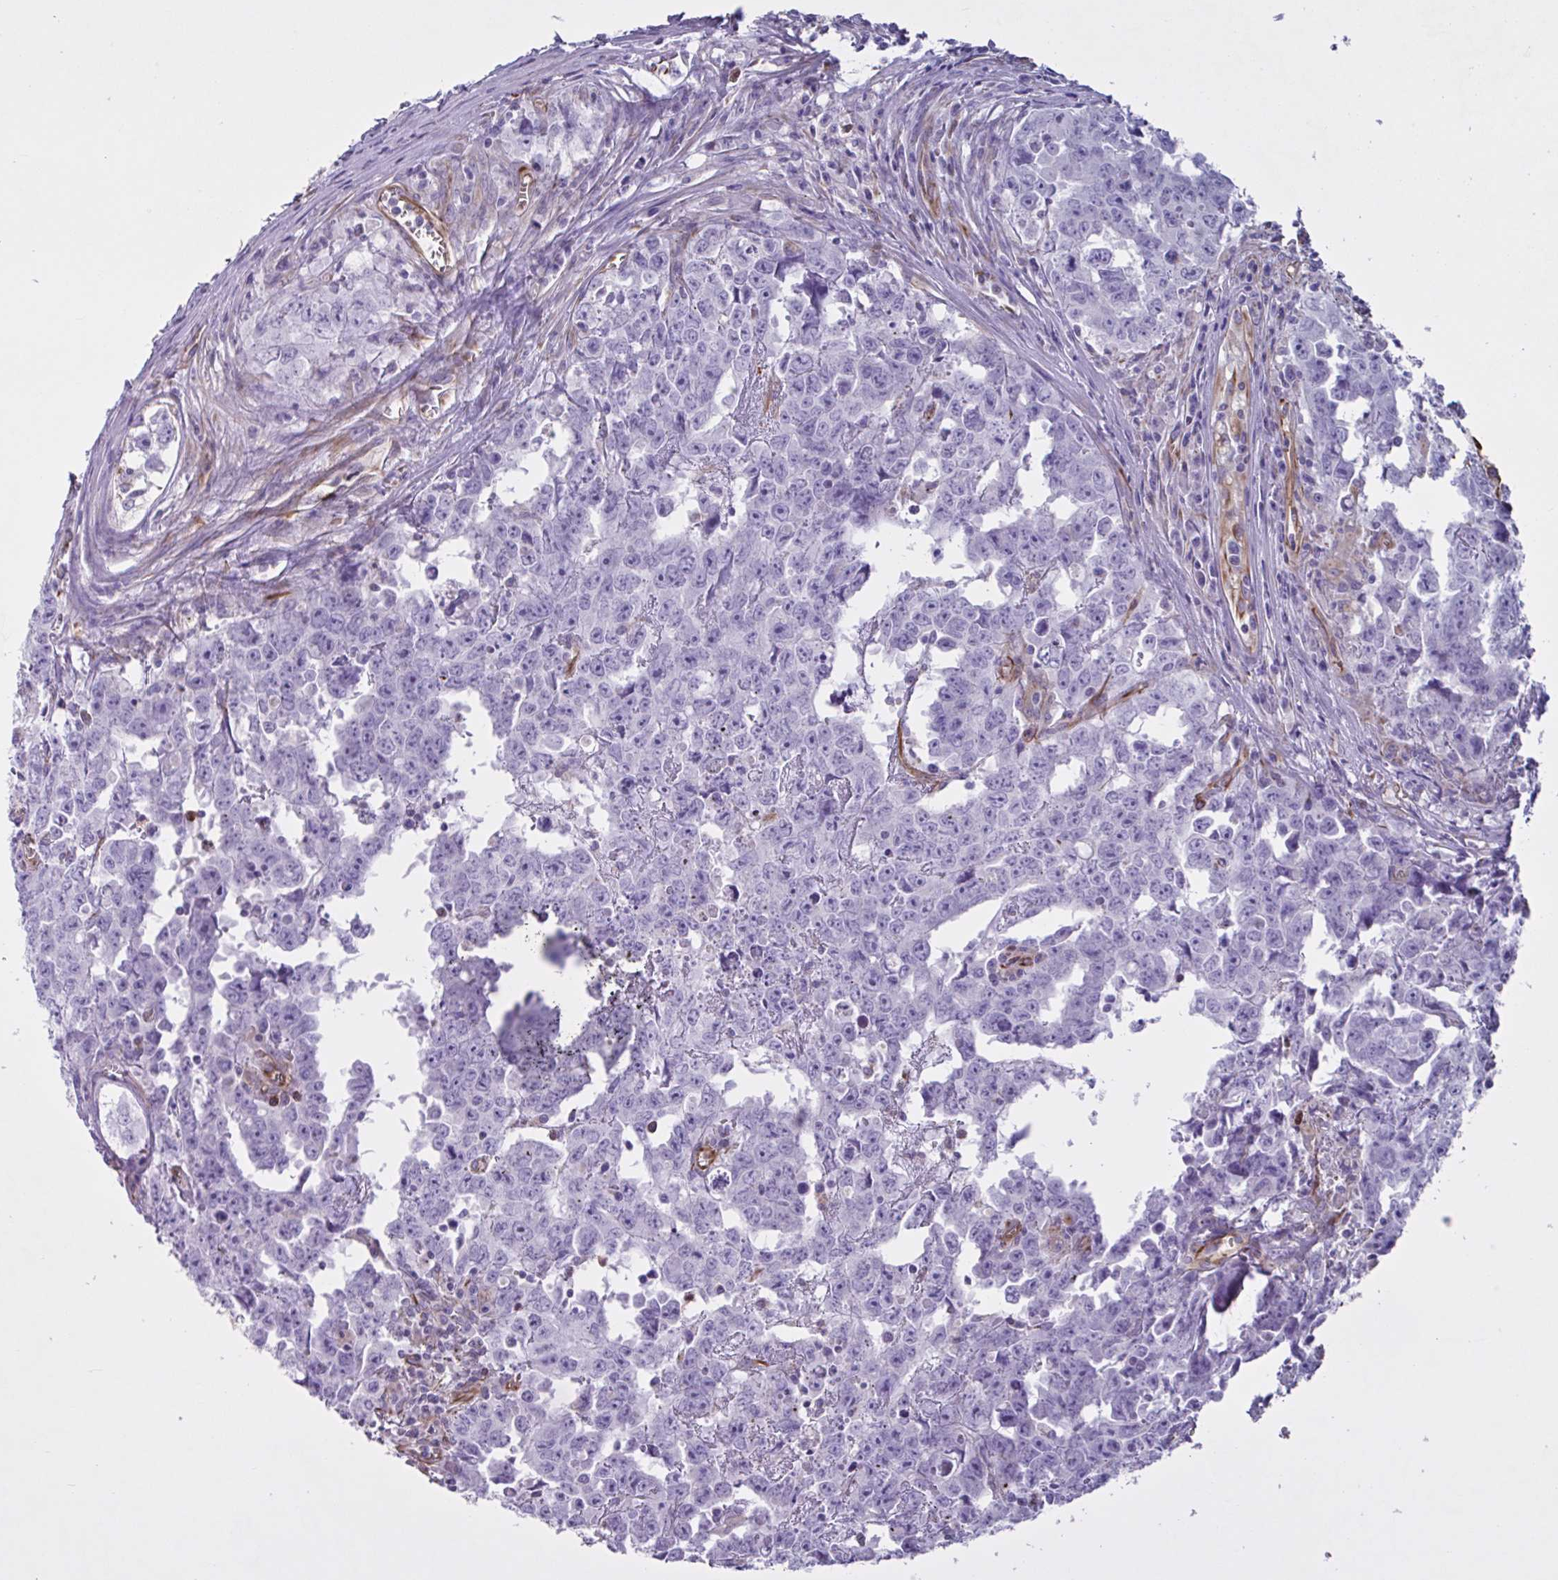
{"staining": {"intensity": "negative", "quantity": "none", "location": "none"}, "tissue": "testis cancer", "cell_type": "Tumor cells", "image_type": "cancer", "snomed": [{"axis": "morphology", "description": "Carcinoma, Embryonal, NOS"}, {"axis": "topography", "description": "Testis"}], "caption": "IHC histopathology image of human testis cancer stained for a protein (brown), which reveals no positivity in tumor cells.", "gene": "TMEM86B", "patient": {"sex": "male", "age": 22}}